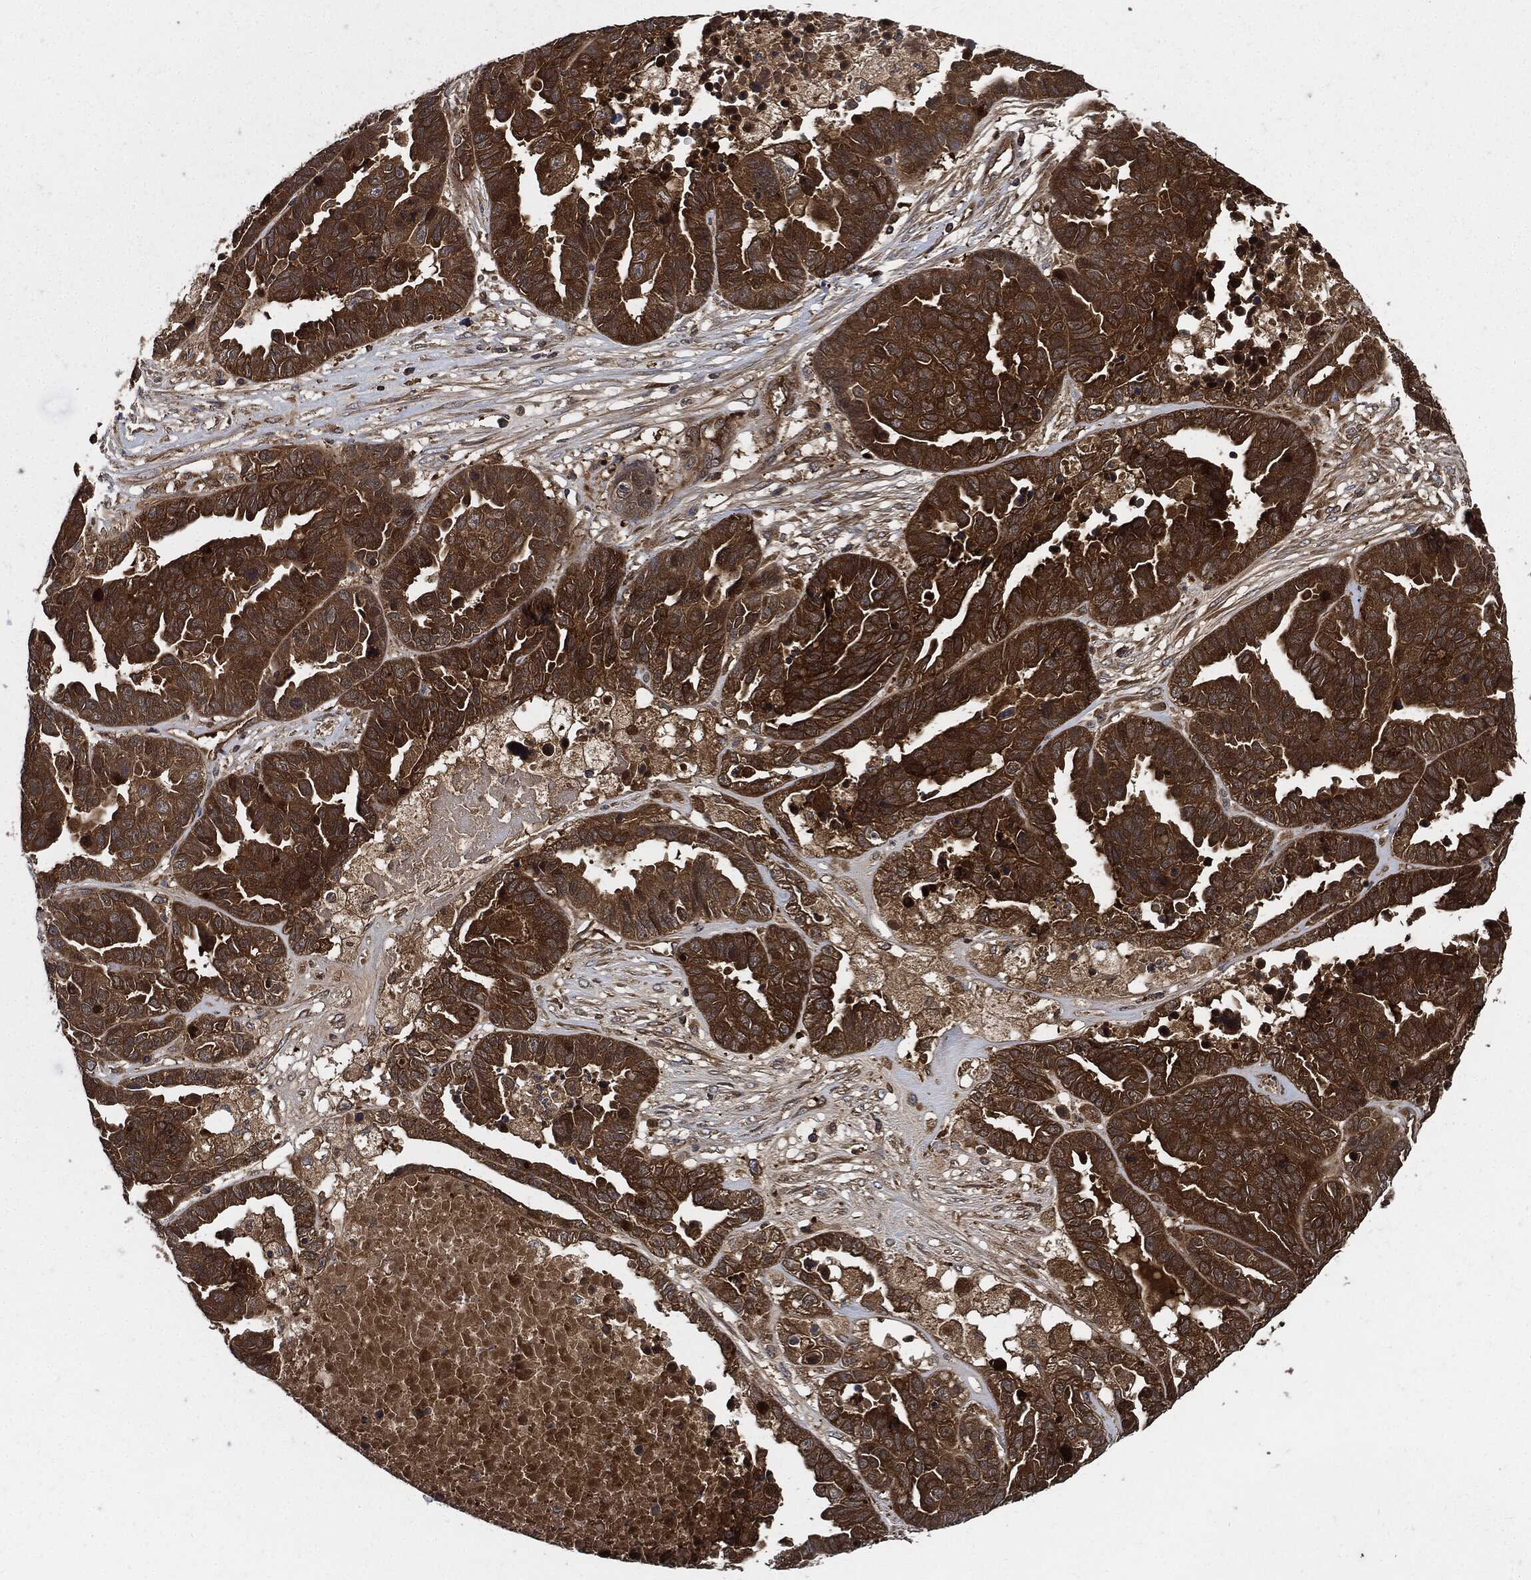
{"staining": {"intensity": "strong", "quantity": ">75%", "location": "cytoplasmic/membranous"}, "tissue": "ovarian cancer", "cell_type": "Tumor cells", "image_type": "cancer", "snomed": [{"axis": "morphology", "description": "Cystadenocarcinoma, serous, NOS"}, {"axis": "topography", "description": "Ovary"}], "caption": "Immunohistochemical staining of ovarian serous cystadenocarcinoma displays high levels of strong cytoplasmic/membranous positivity in approximately >75% of tumor cells. The staining was performed using DAB to visualize the protein expression in brown, while the nuclei were stained in blue with hematoxylin (Magnification: 20x).", "gene": "XPNPEP1", "patient": {"sex": "female", "age": 87}}